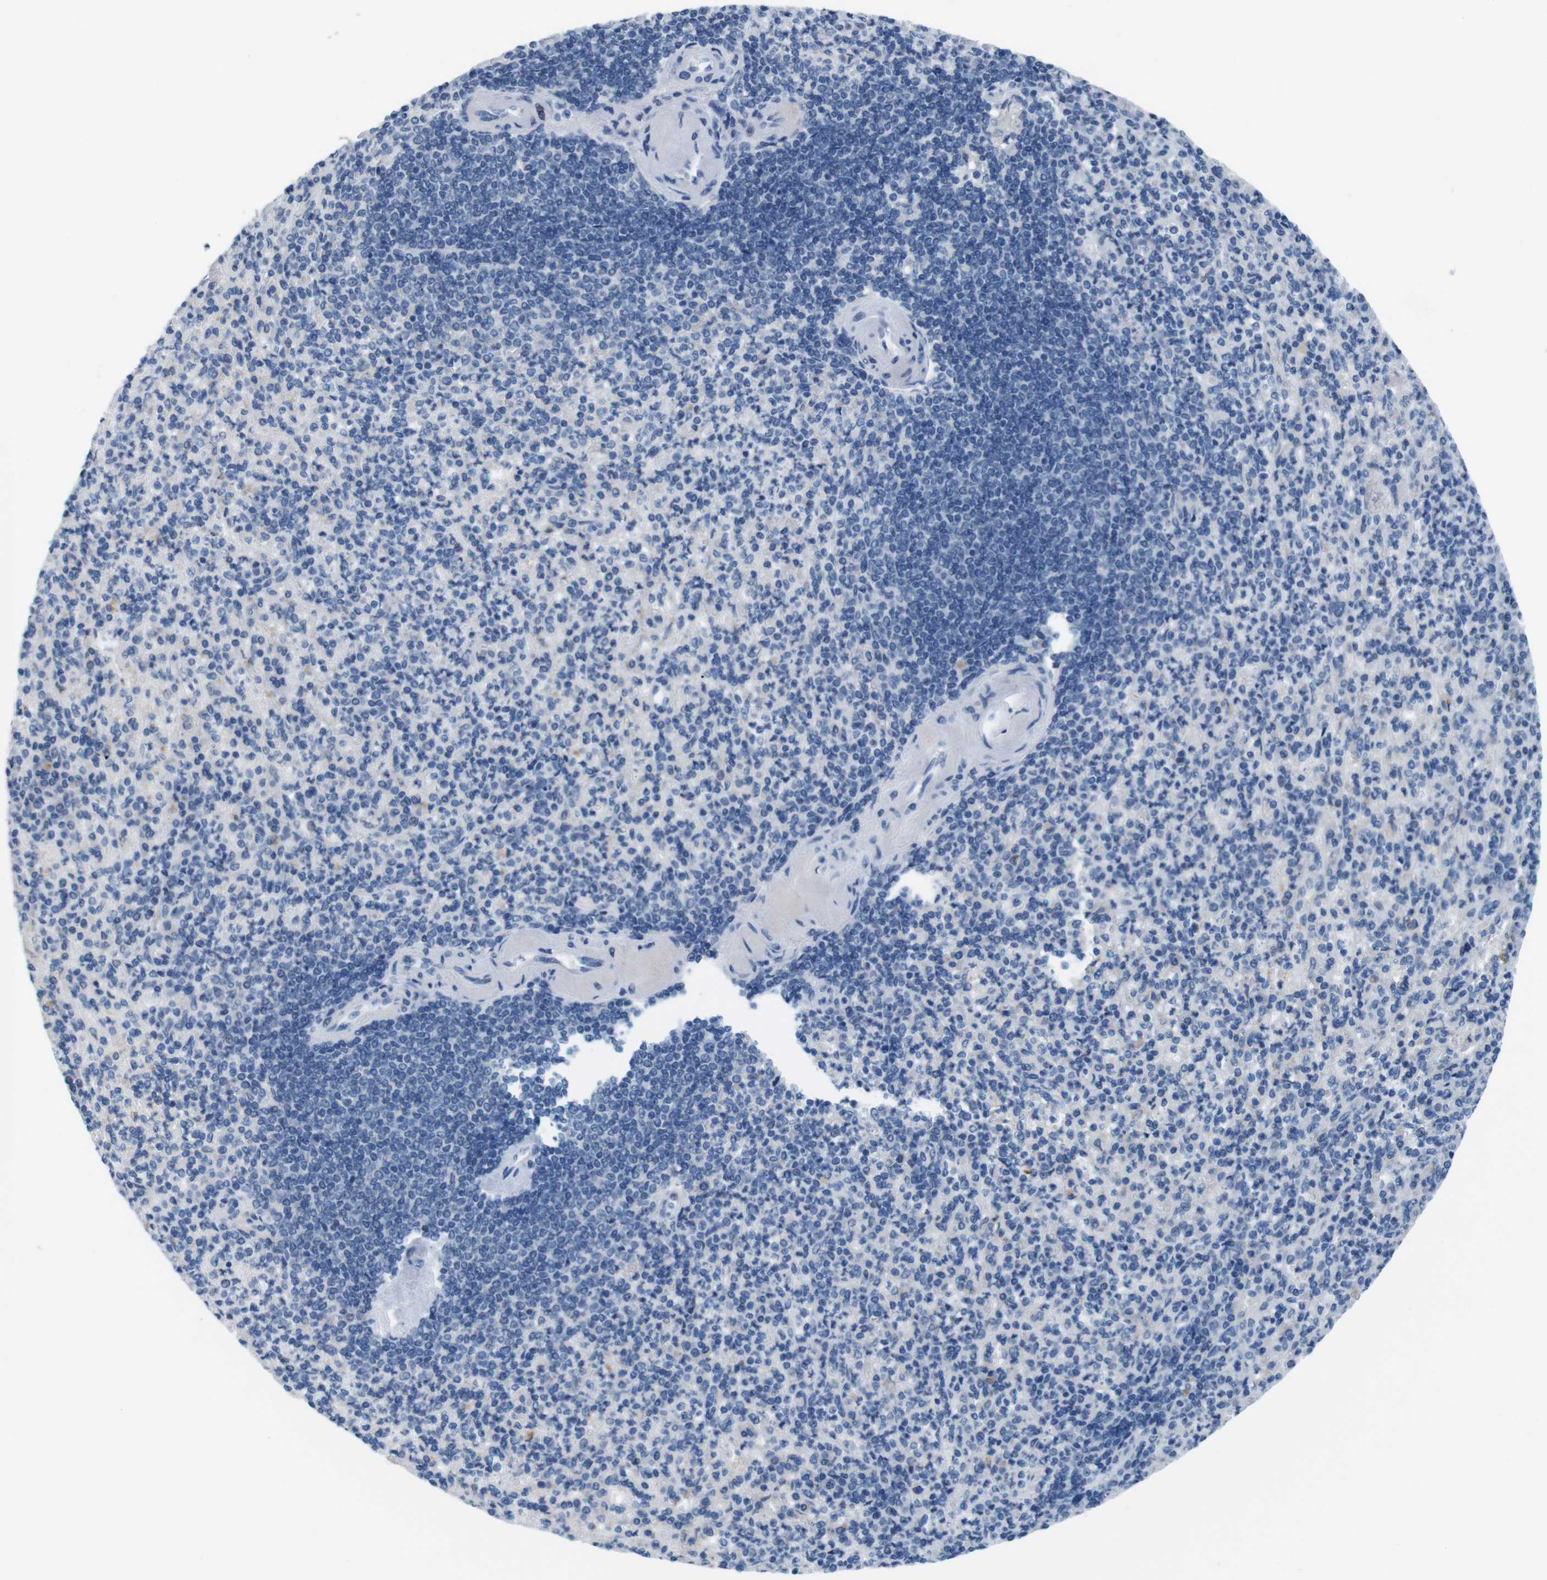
{"staining": {"intensity": "negative", "quantity": "none", "location": "none"}, "tissue": "spleen", "cell_type": "Cells in red pulp", "image_type": "normal", "snomed": [{"axis": "morphology", "description": "Normal tissue, NOS"}, {"axis": "topography", "description": "Spleen"}], "caption": "Immunohistochemistry (IHC) photomicrograph of normal spleen: spleen stained with DAB (3,3'-diaminobenzidine) reveals no significant protein positivity in cells in red pulp.", "gene": "GOLGA2", "patient": {"sex": "female", "age": 74}}